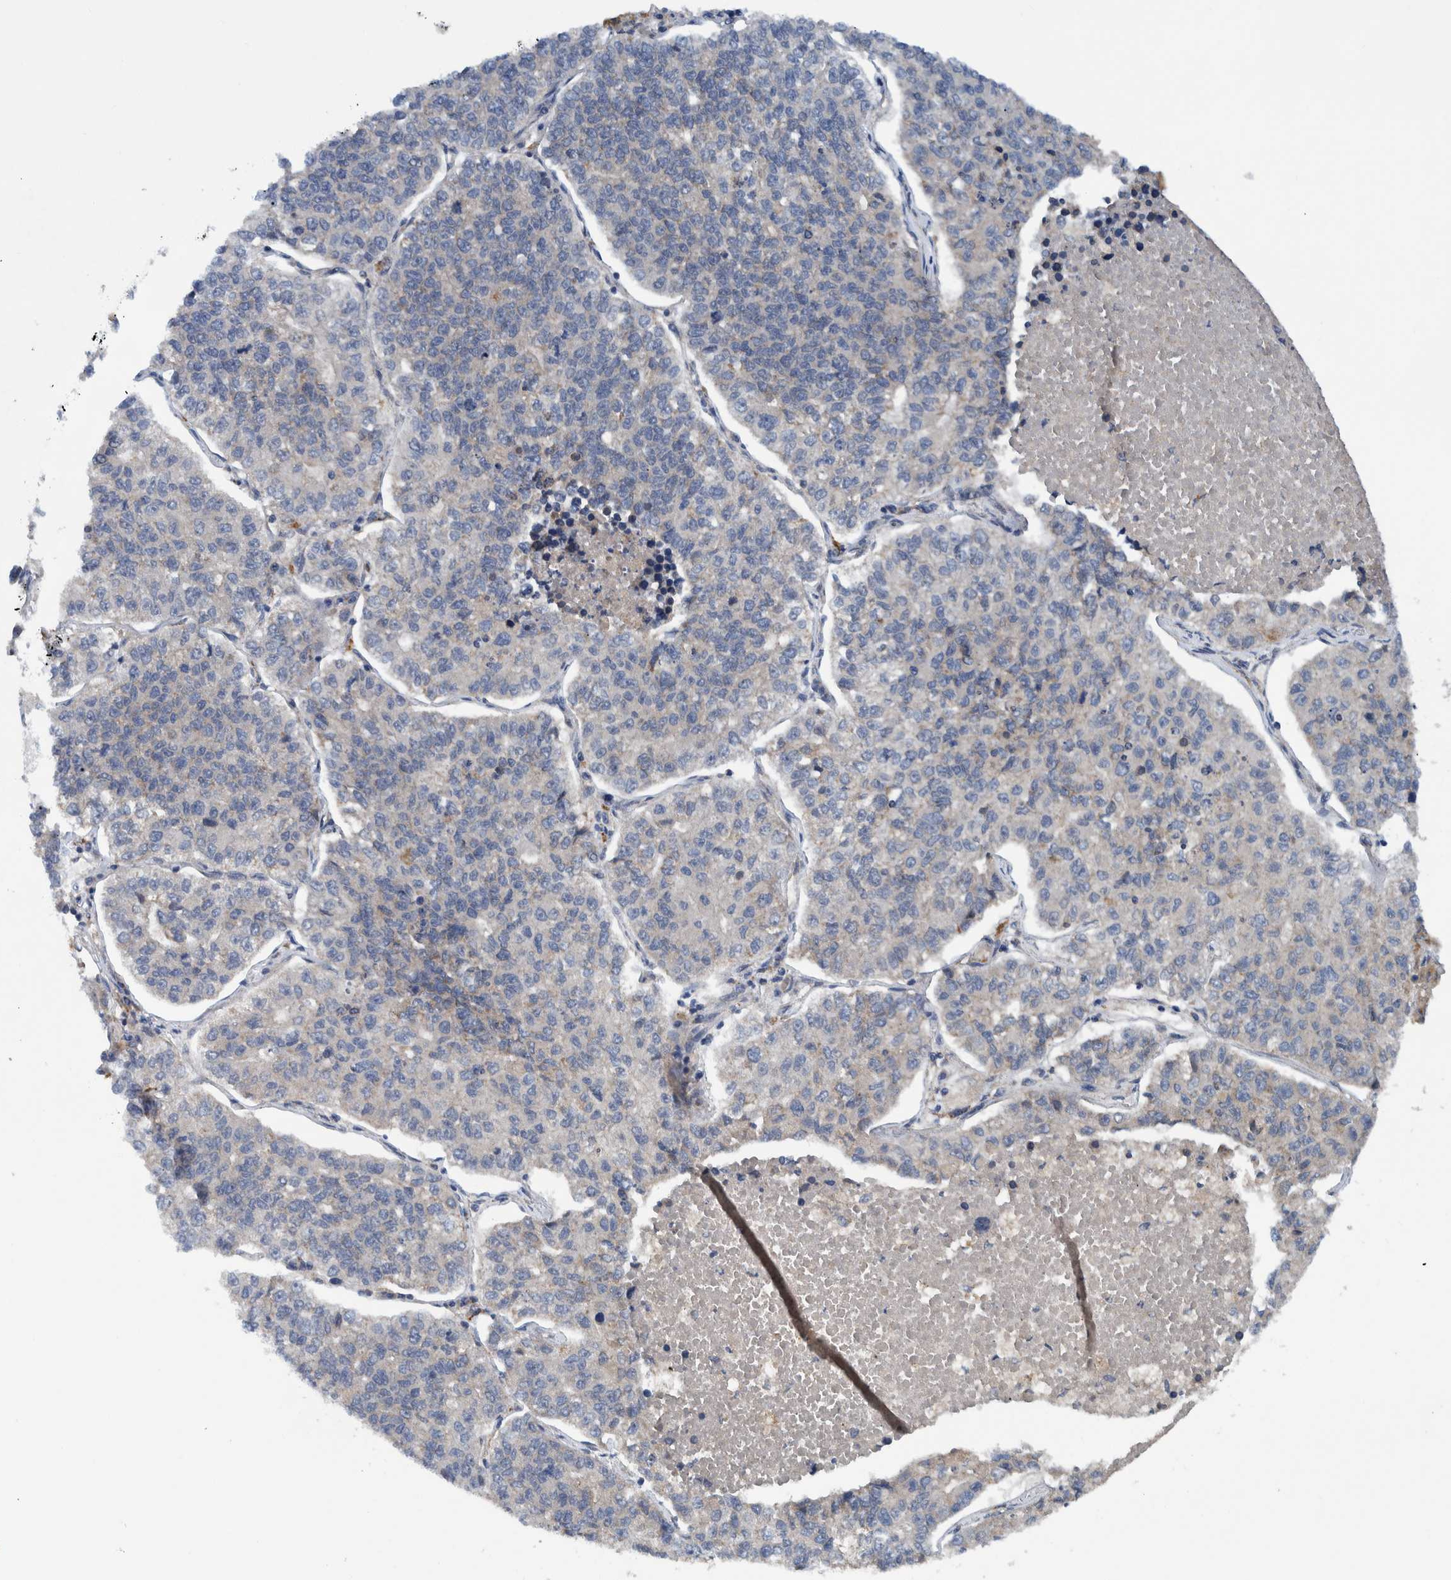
{"staining": {"intensity": "negative", "quantity": "none", "location": "none"}, "tissue": "lung cancer", "cell_type": "Tumor cells", "image_type": "cancer", "snomed": [{"axis": "morphology", "description": "Adenocarcinoma, NOS"}, {"axis": "topography", "description": "Lung"}], "caption": "Tumor cells are negative for brown protein staining in lung adenocarcinoma. (Stains: DAB immunohistochemistry (IHC) with hematoxylin counter stain, Microscopy: brightfield microscopy at high magnification).", "gene": "ITIH3", "patient": {"sex": "male", "age": 49}}